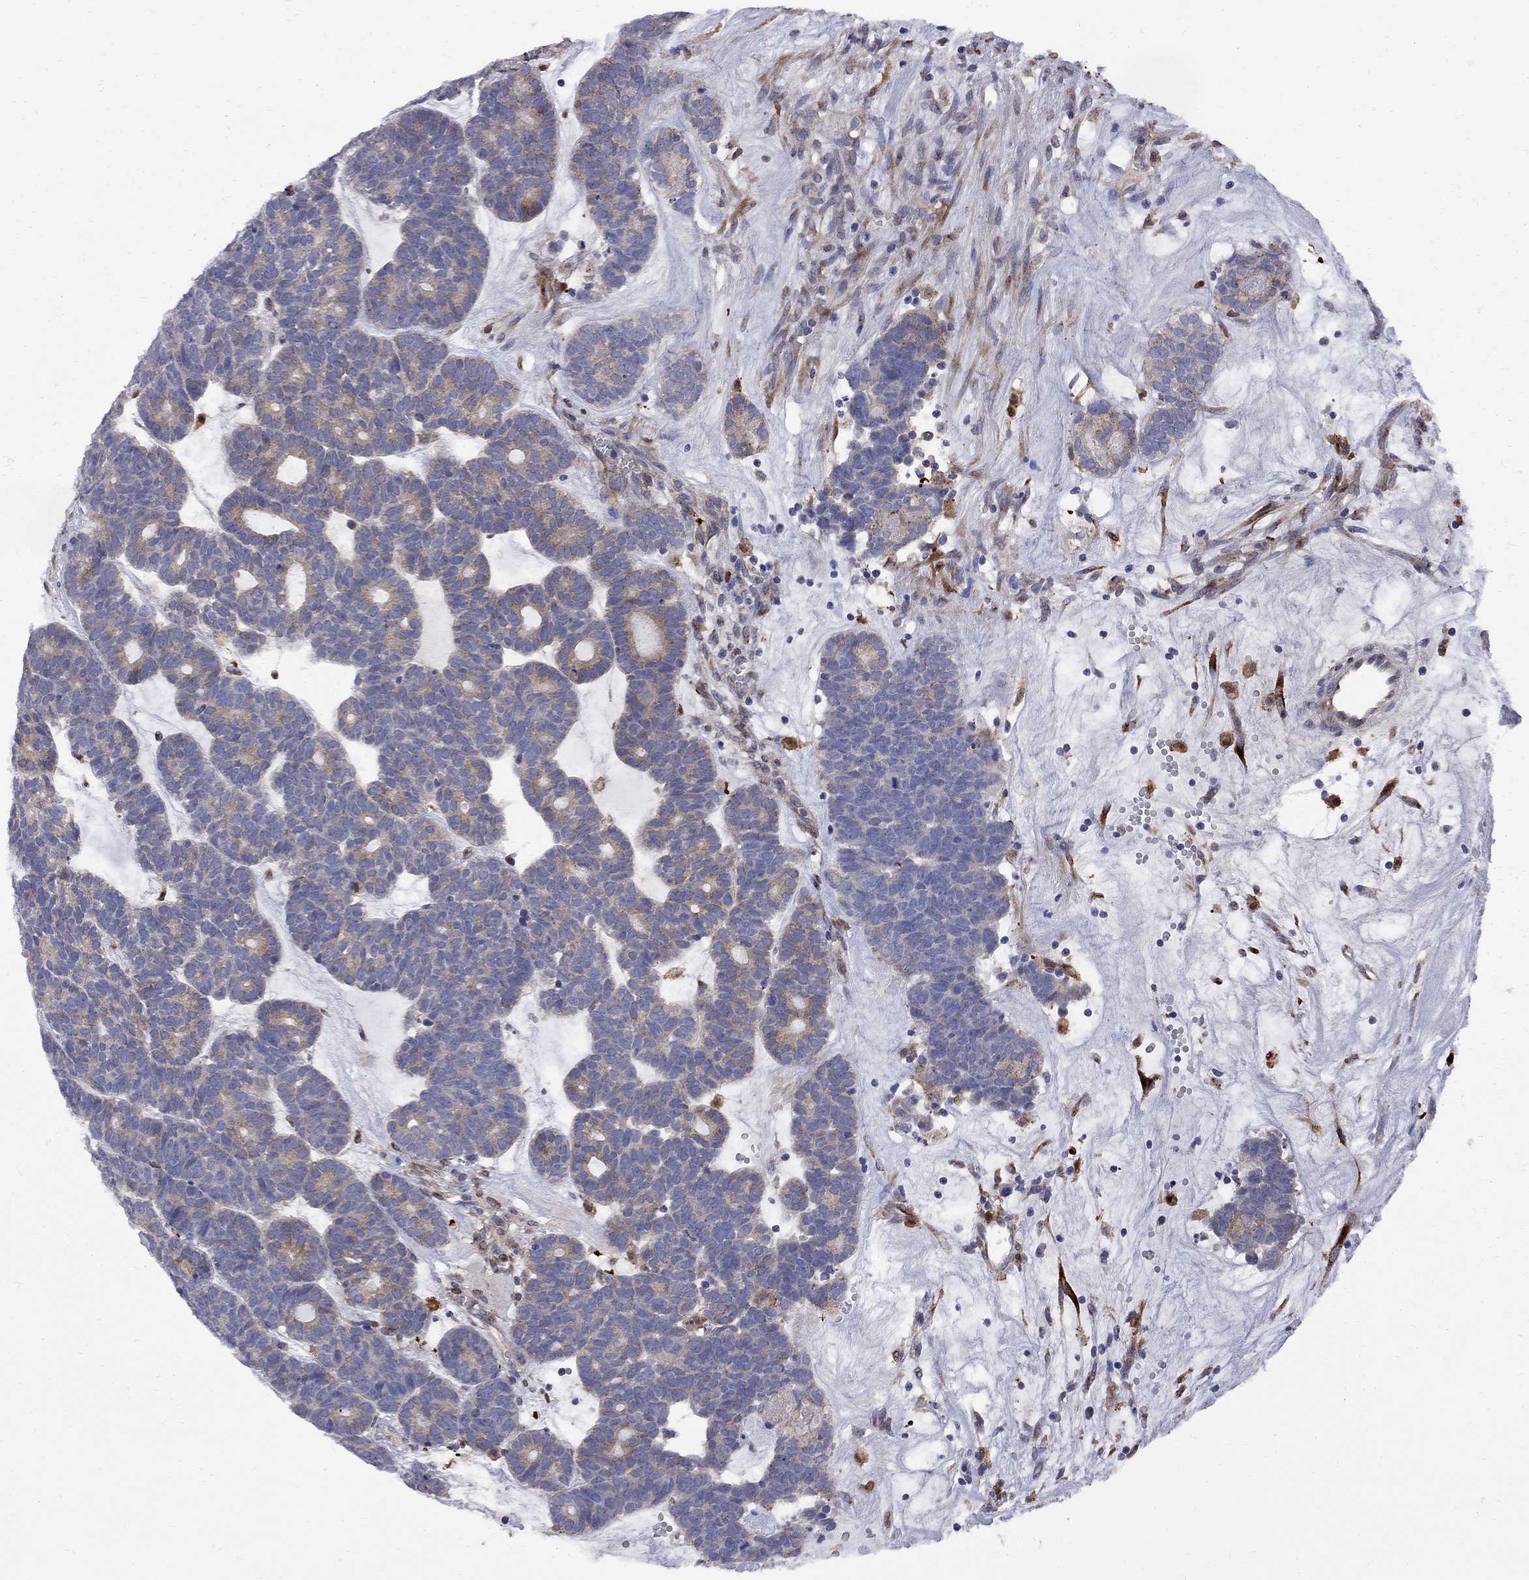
{"staining": {"intensity": "weak", "quantity": "25%-75%", "location": "cytoplasmic/membranous"}, "tissue": "head and neck cancer", "cell_type": "Tumor cells", "image_type": "cancer", "snomed": [{"axis": "morphology", "description": "Adenocarcinoma, NOS"}, {"axis": "topography", "description": "Head-Neck"}], "caption": "A photomicrograph of head and neck cancer stained for a protein shows weak cytoplasmic/membranous brown staining in tumor cells. (DAB = brown stain, brightfield microscopy at high magnification).", "gene": "MTHFR", "patient": {"sex": "female", "age": 81}}